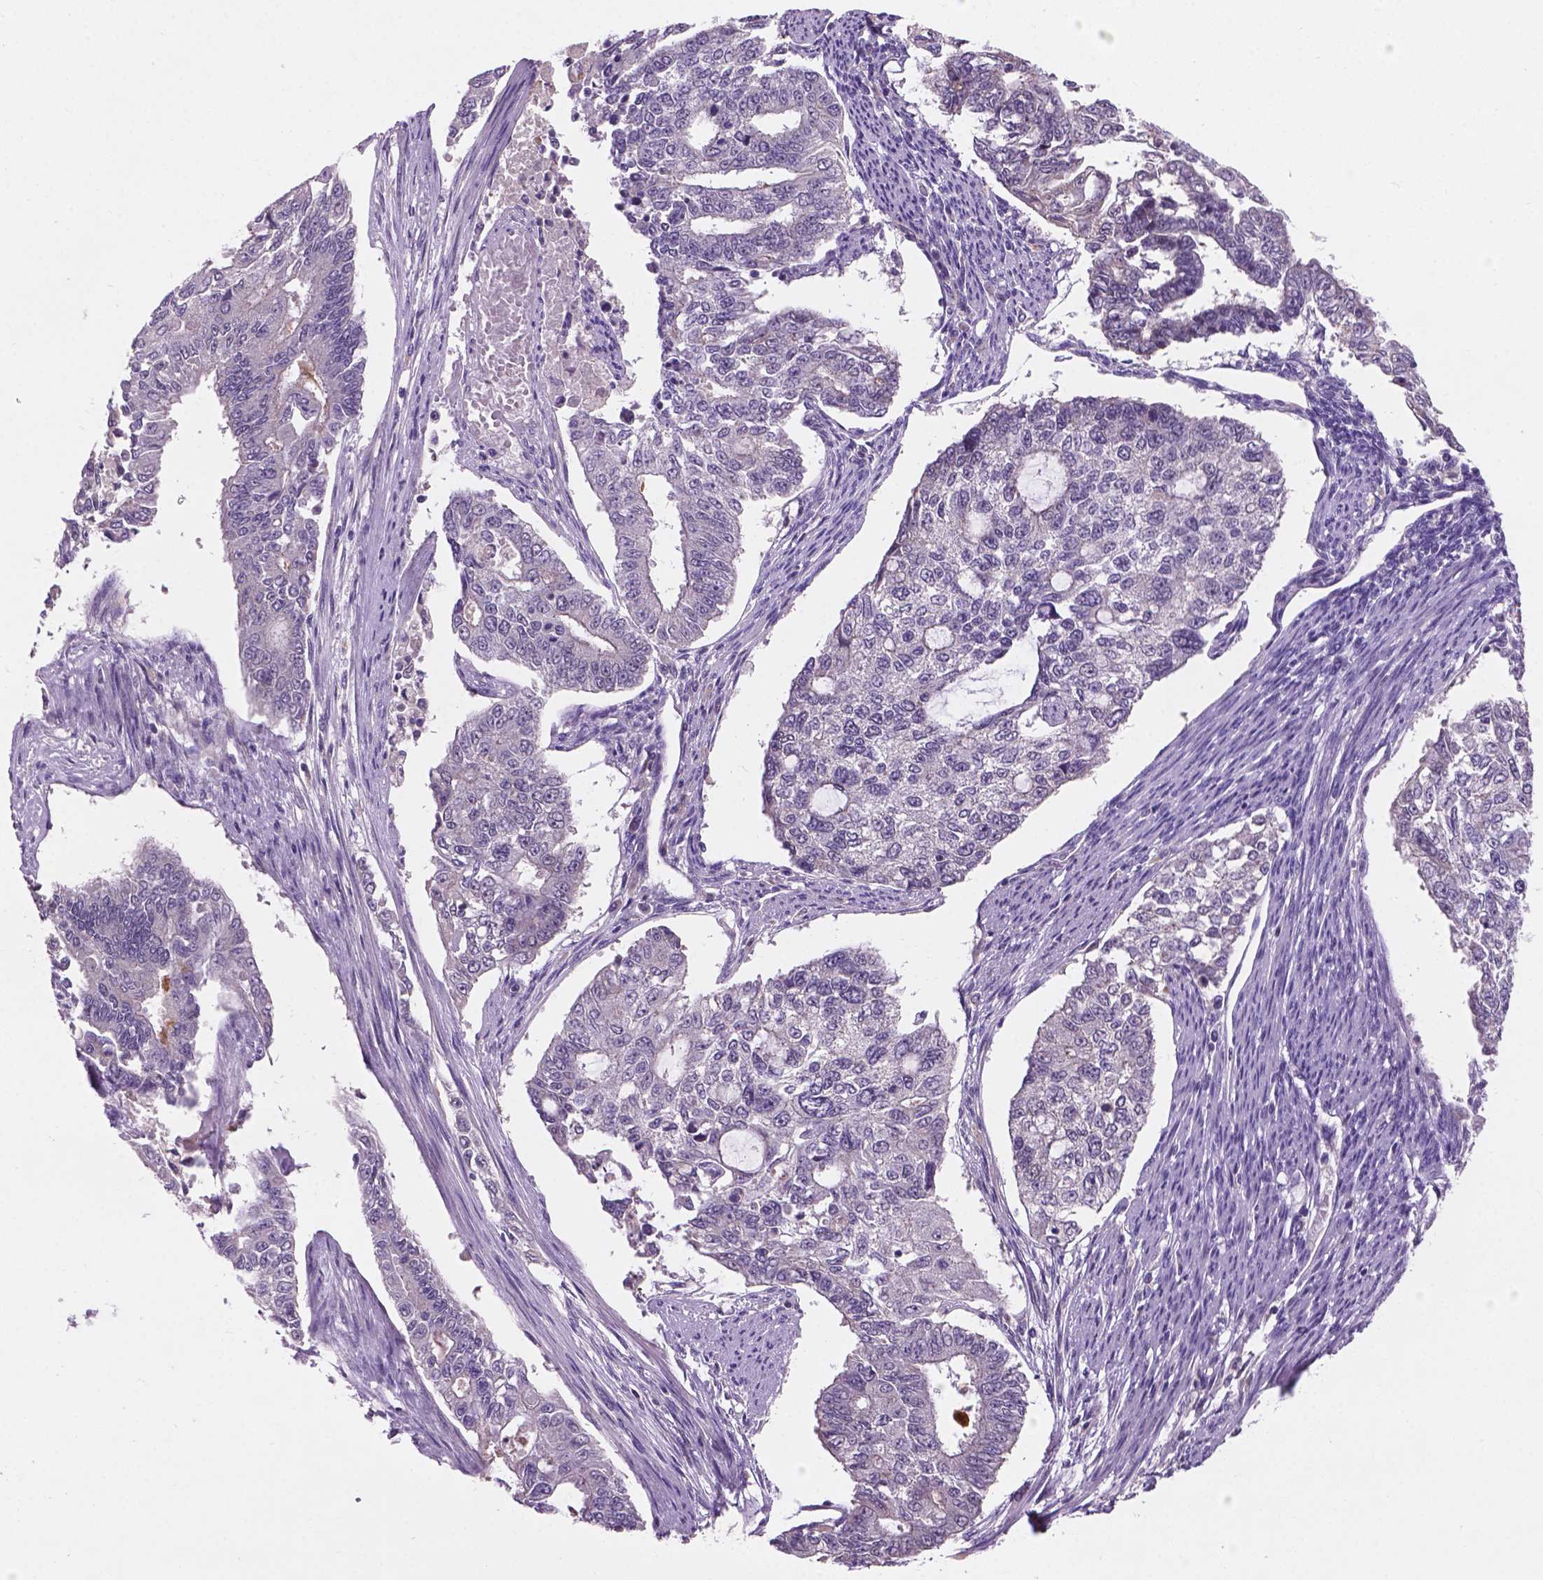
{"staining": {"intensity": "negative", "quantity": "none", "location": "none"}, "tissue": "endometrial cancer", "cell_type": "Tumor cells", "image_type": "cancer", "snomed": [{"axis": "morphology", "description": "Adenocarcinoma, NOS"}, {"axis": "topography", "description": "Uterus"}], "caption": "The immunohistochemistry (IHC) photomicrograph has no significant expression in tumor cells of endometrial adenocarcinoma tissue.", "gene": "GXYLT2", "patient": {"sex": "female", "age": 59}}